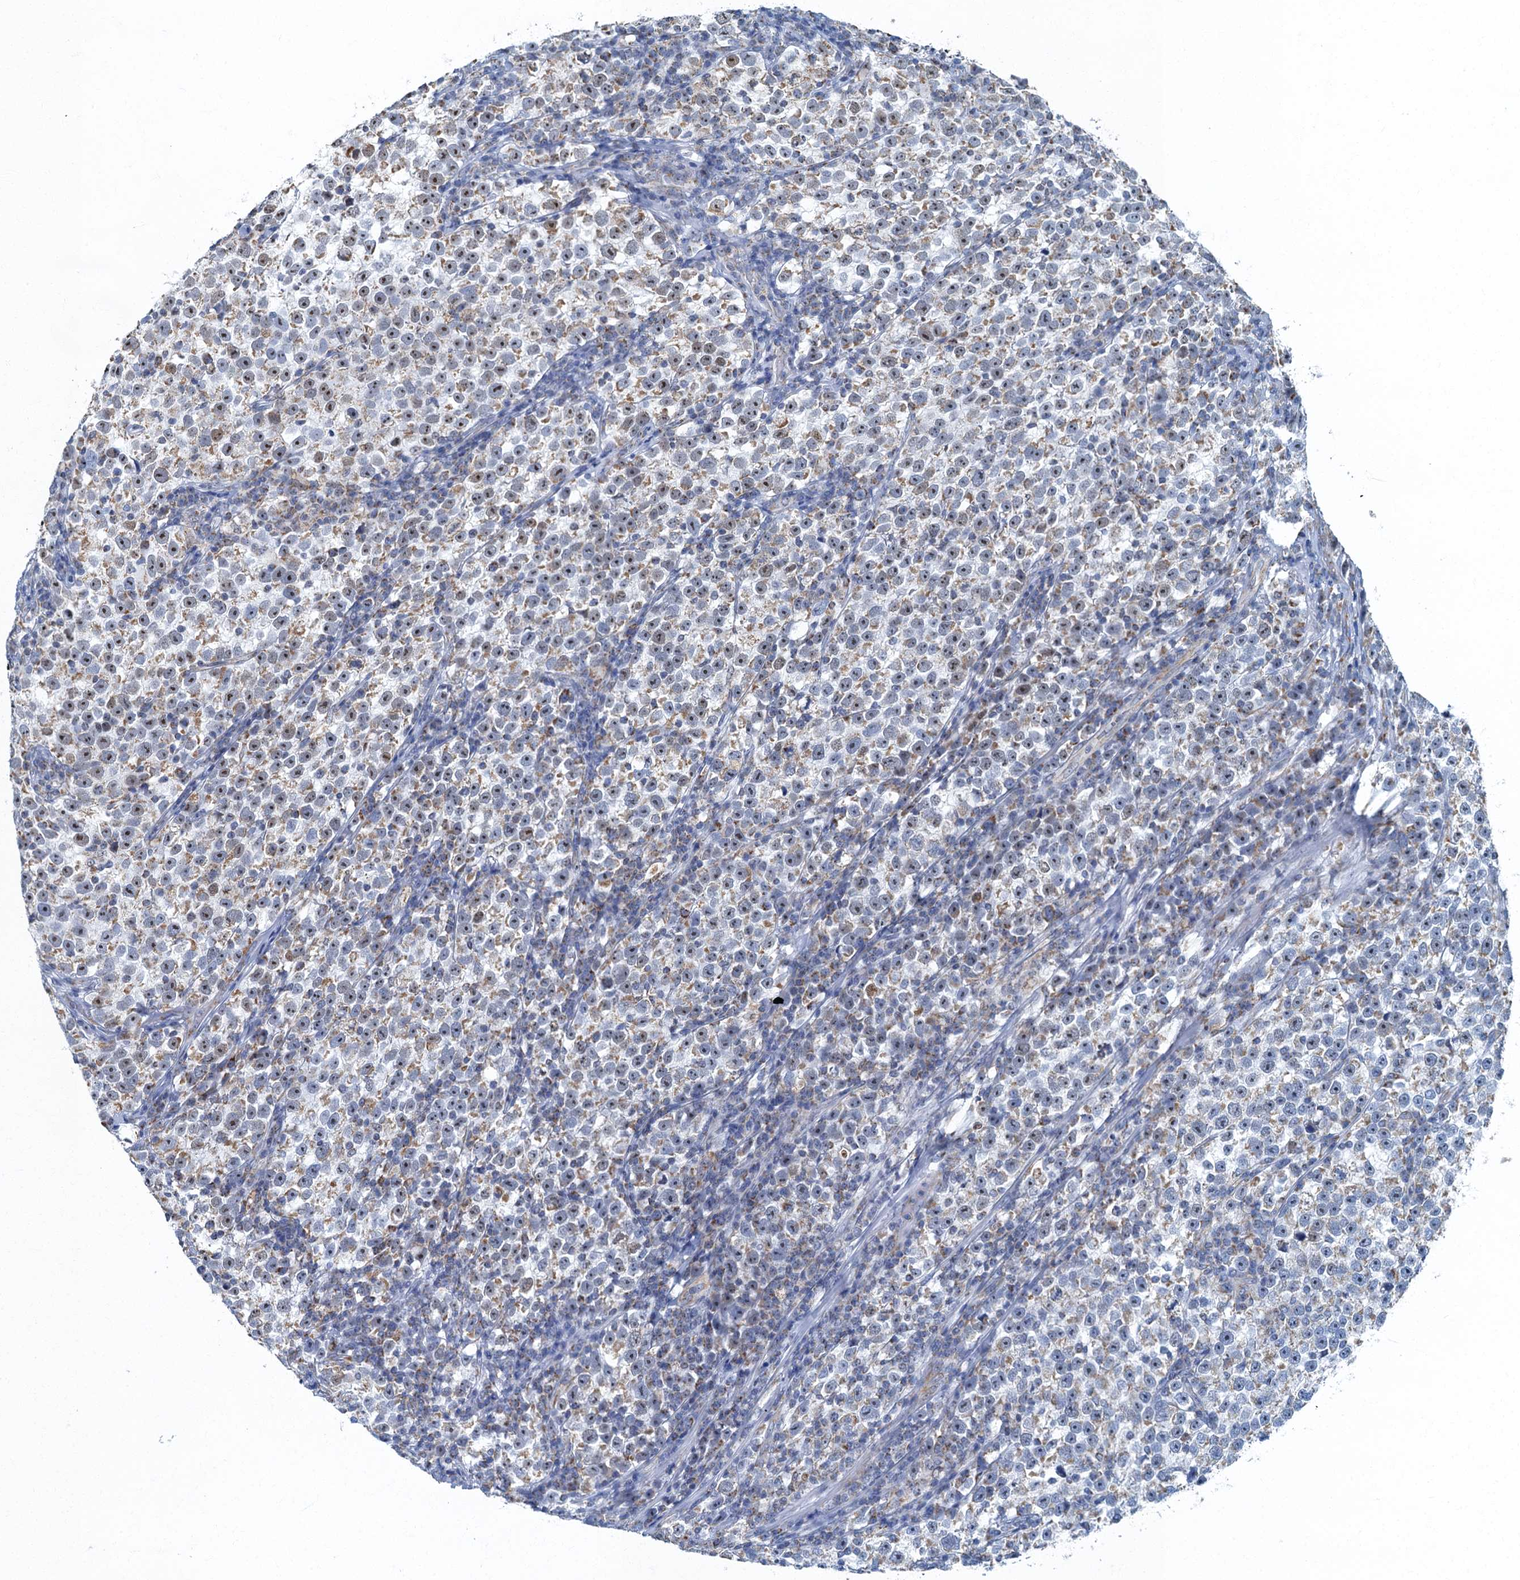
{"staining": {"intensity": "moderate", "quantity": "25%-75%", "location": "cytoplasmic/membranous,nuclear"}, "tissue": "testis cancer", "cell_type": "Tumor cells", "image_type": "cancer", "snomed": [{"axis": "morphology", "description": "Normal tissue, NOS"}, {"axis": "morphology", "description": "Seminoma, NOS"}, {"axis": "topography", "description": "Testis"}], "caption": "Human testis cancer stained for a protein (brown) shows moderate cytoplasmic/membranous and nuclear positive expression in approximately 25%-75% of tumor cells.", "gene": "RAD9B", "patient": {"sex": "male", "age": 43}}